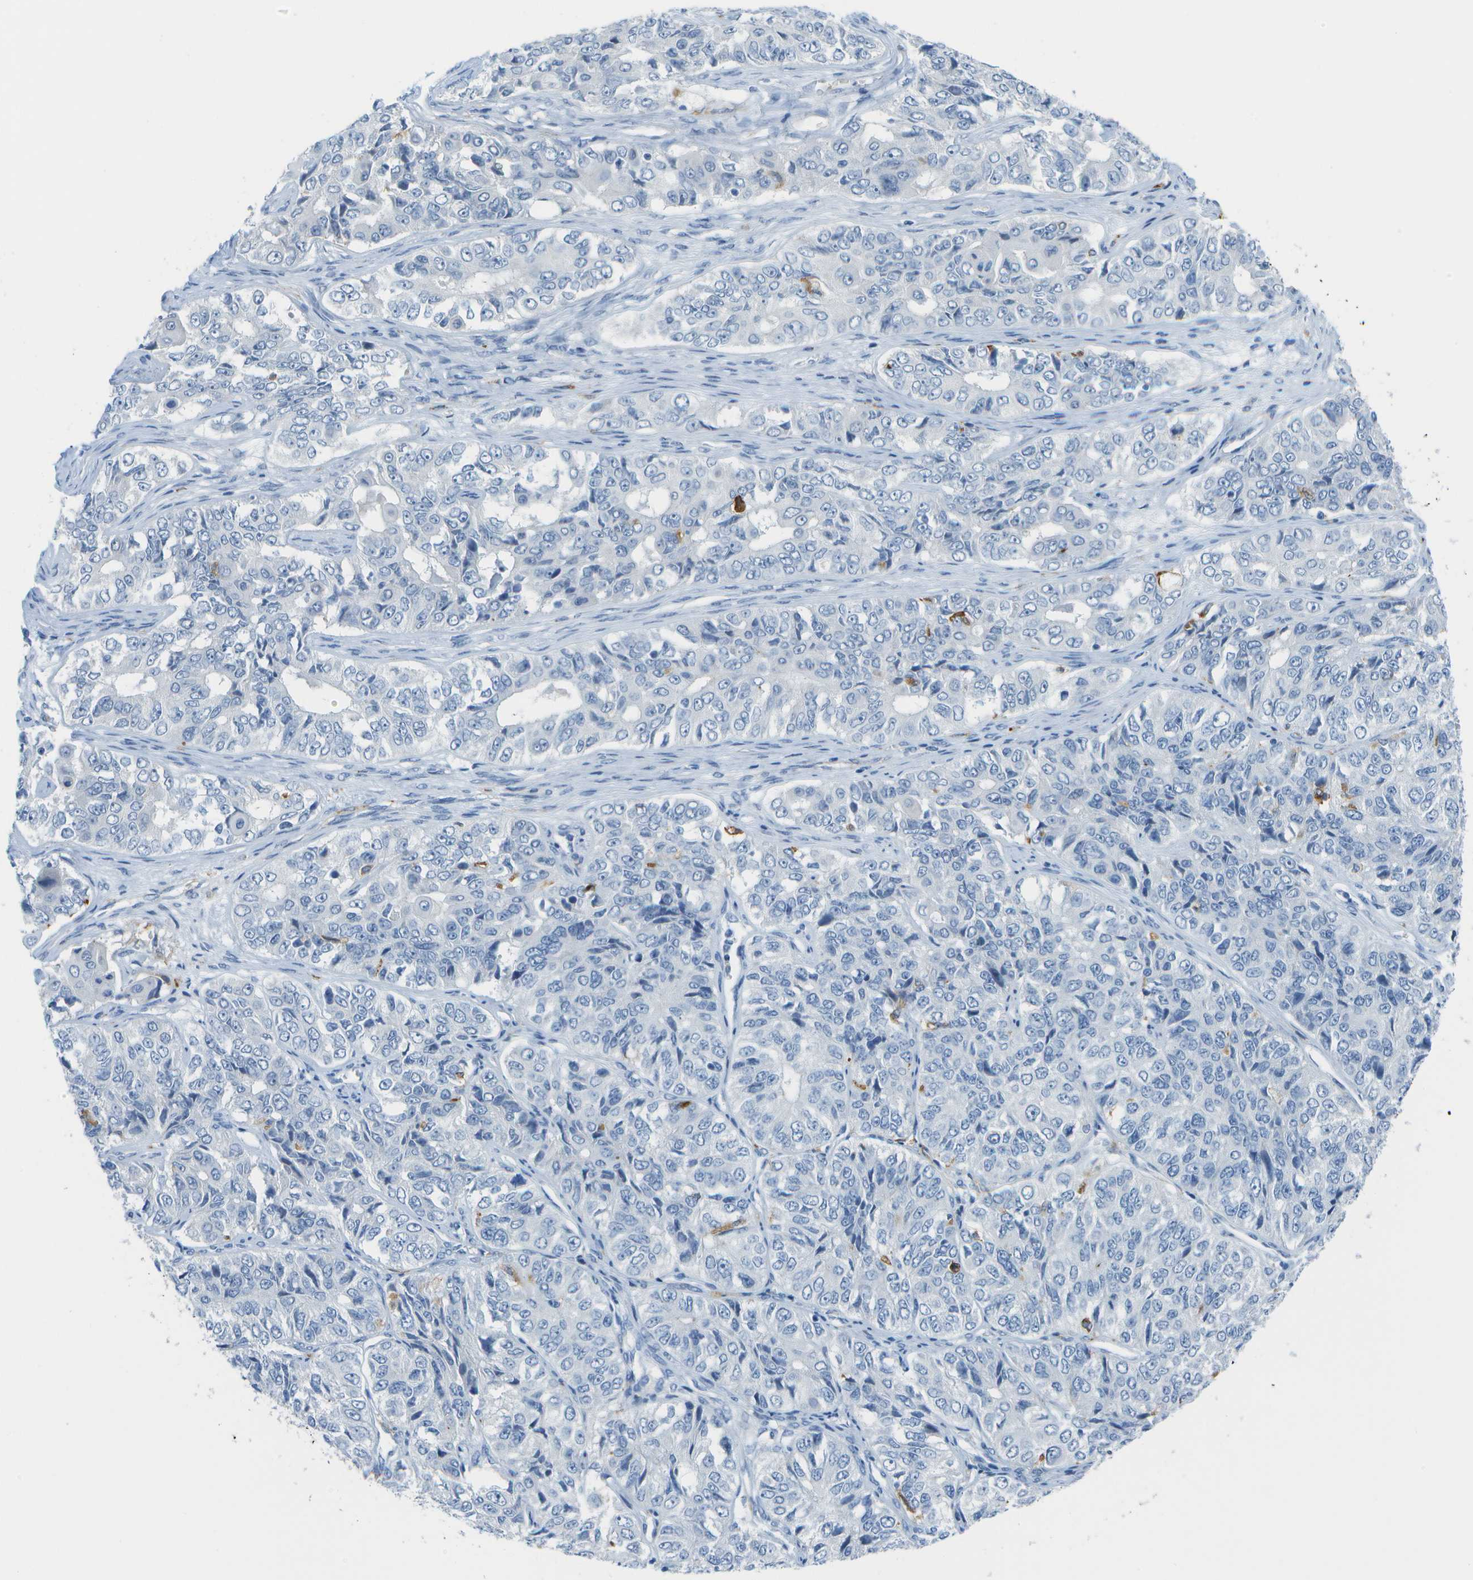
{"staining": {"intensity": "negative", "quantity": "none", "location": "none"}, "tissue": "ovarian cancer", "cell_type": "Tumor cells", "image_type": "cancer", "snomed": [{"axis": "morphology", "description": "Carcinoma, endometroid"}, {"axis": "topography", "description": "Ovary"}], "caption": "High magnification brightfield microscopy of endometroid carcinoma (ovarian) stained with DAB (brown) and counterstained with hematoxylin (blue): tumor cells show no significant positivity.", "gene": "ZBTB43", "patient": {"sex": "female", "age": 51}}